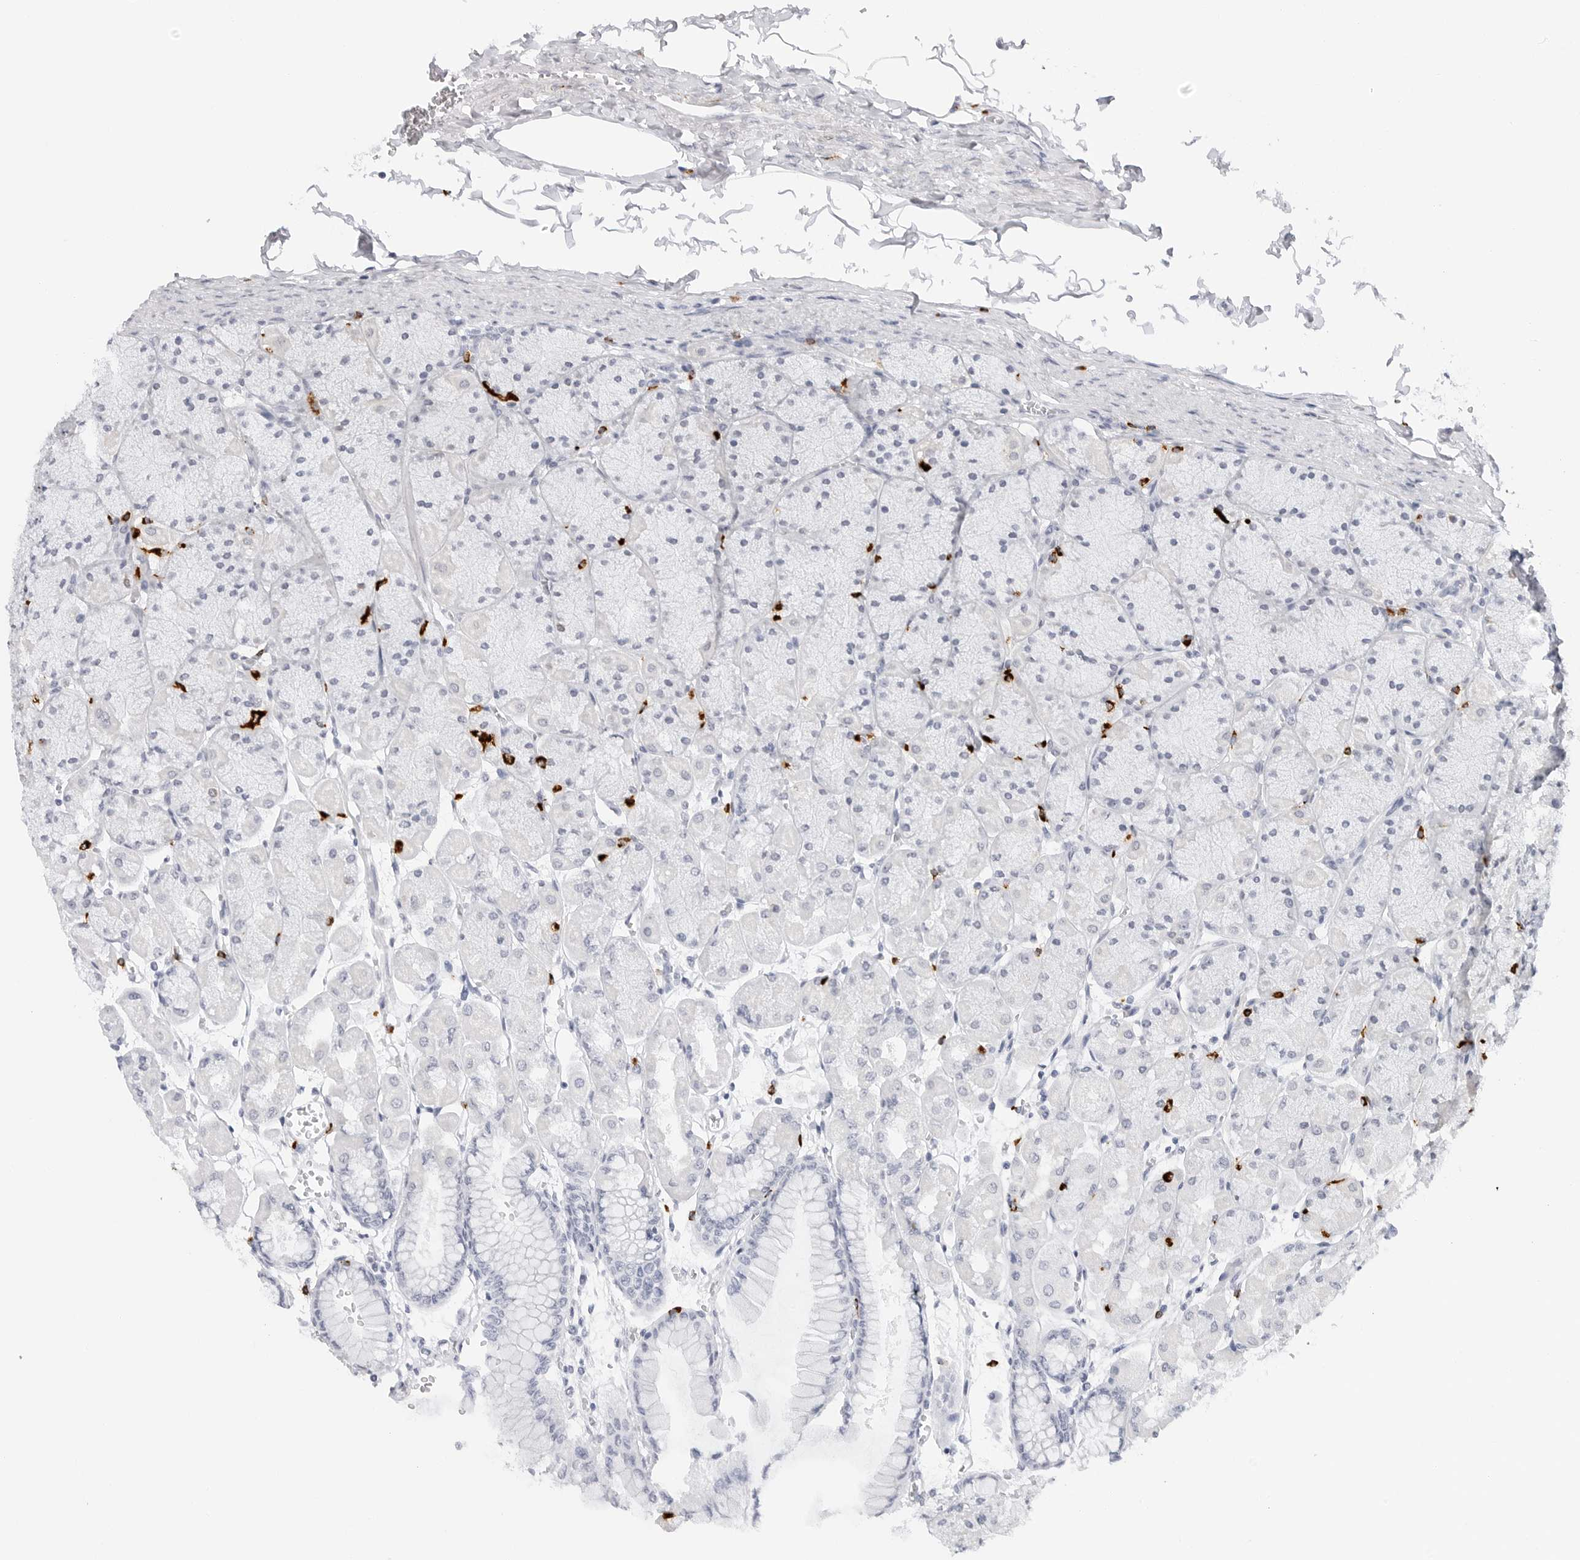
{"staining": {"intensity": "strong", "quantity": "<25%", "location": "cytoplasmic/membranous"}, "tissue": "stomach", "cell_type": "Glandular cells", "image_type": "normal", "snomed": [{"axis": "morphology", "description": "Normal tissue, NOS"}, {"axis": "topography", "description": "Stomach, upper"}], "caption": "Strong cytoplasmic/membranous expression for a protein is appreciated in approximately <25% of glandular cells of normal stomach using IHC.", "gene": "HSPB7", "patient": {"sex": "female", "age": 56}}